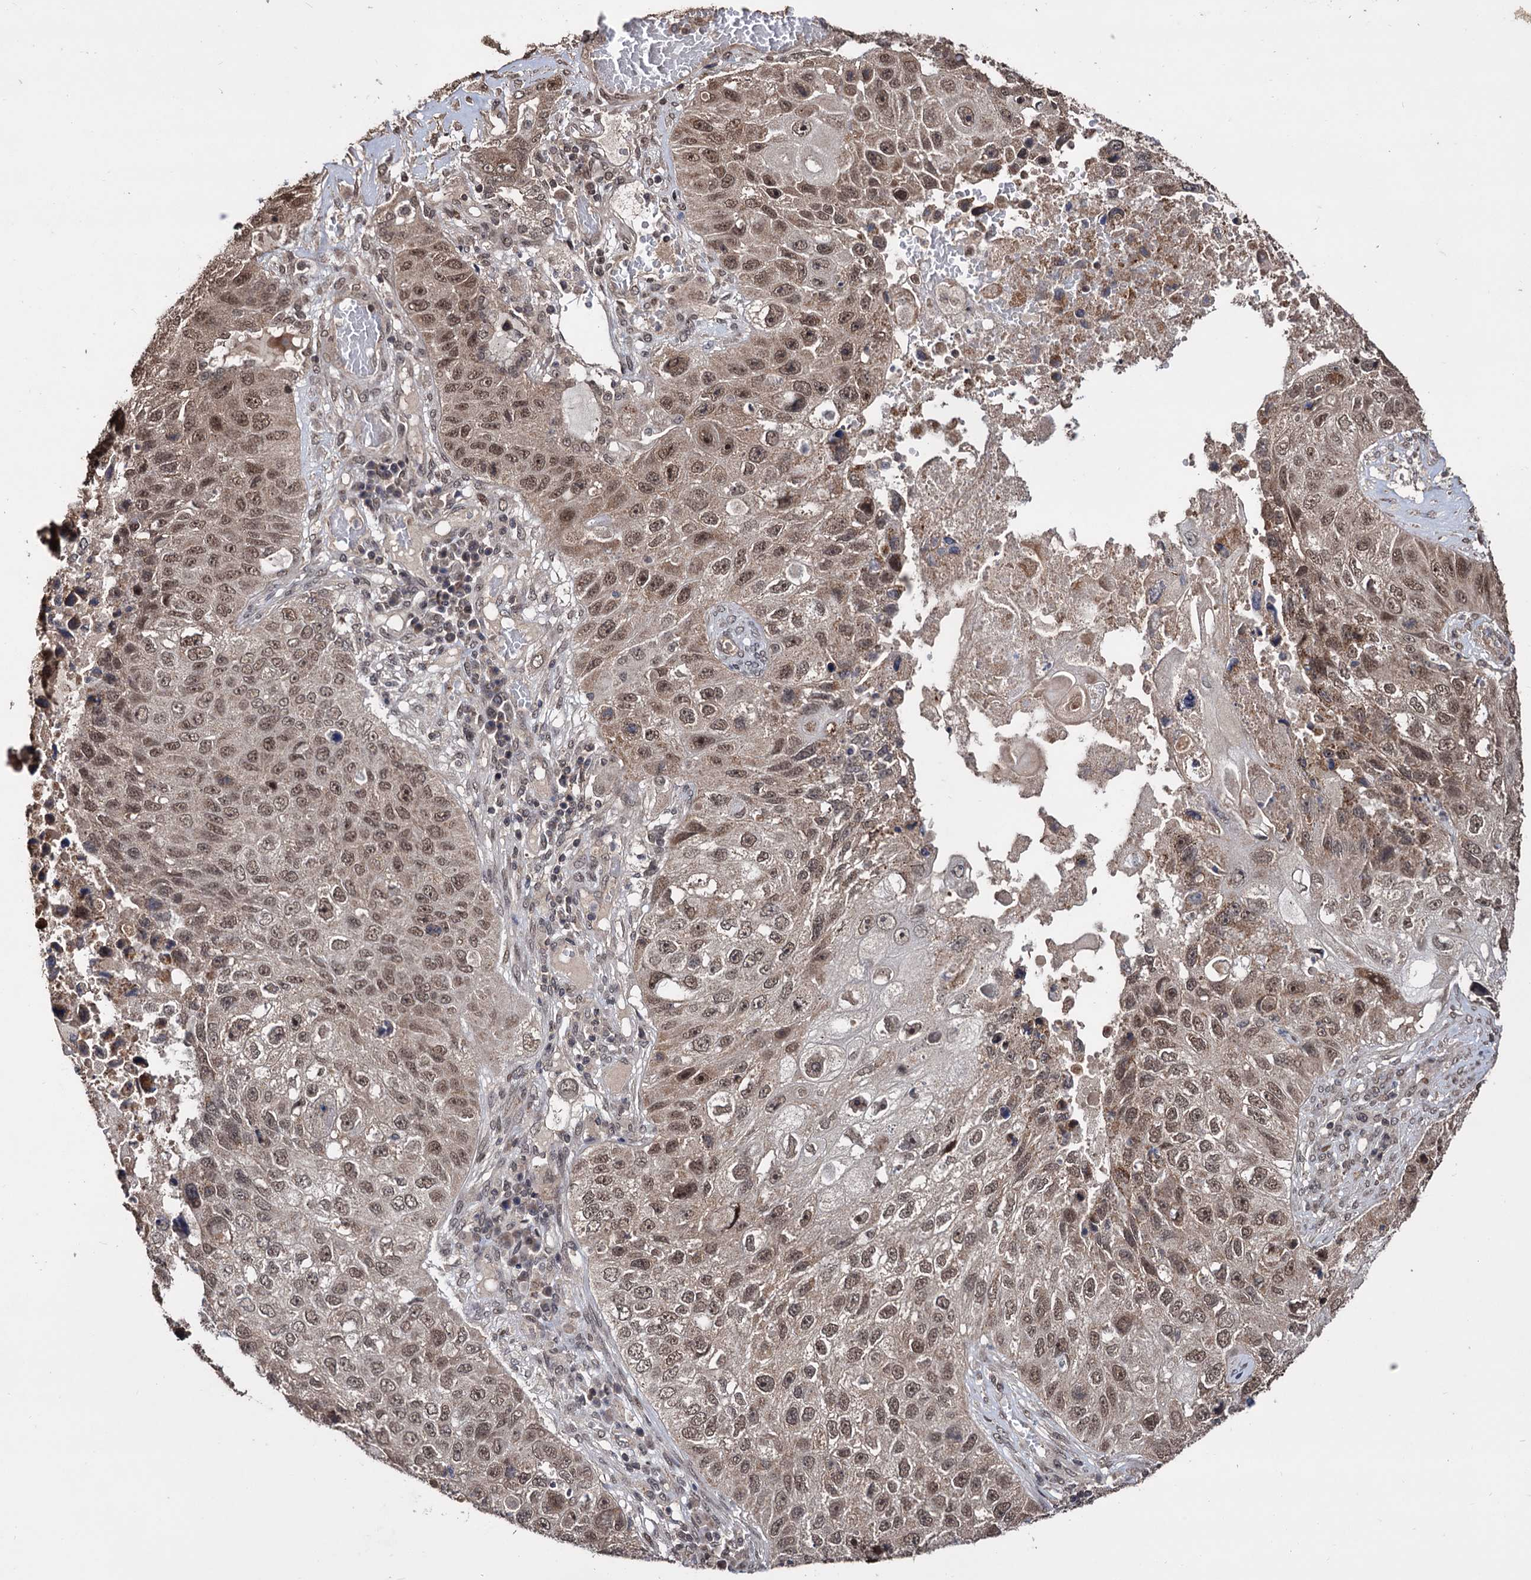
{"staining": {"intensity": "moderate", "quantity": ">75%", "location": "cytoplasmic/membranous,nuclear"}, "tissue": "lung cancer", "cell_type": "Tumor cells", "image_type": "cancer", "snomed": [{"axis": "morphology", "description": "Squamous cell carcinoma, NOS"}, {"axis": "topography", "description": "Lung"}], "caption": "High-magnification brightfield microscopy of lung cancer (squamous cell carcinoma) stained with DAB (brown) and counterstained with hematoxylin (blue). tumor cells exhibit moderate cytoplasmic/membranous and nuclear expression is appreciated in about>75% of cells.", "gene": "KLF5", "patient": {"sex": "male", "age": 61}}